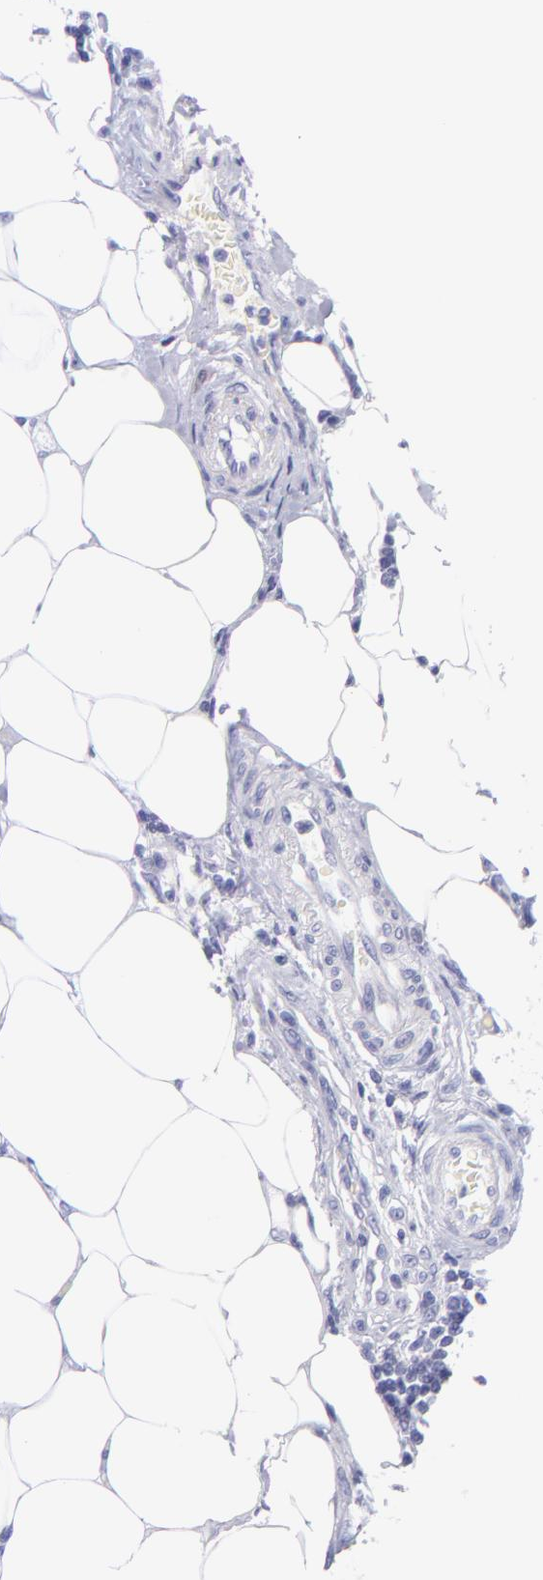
{"staining": {"intensity": "negative", "quantity": "none", "location": "none"}, "tissue": "colorectal cancer", "cell_type": "Tumor cells", "image_type": "cancer", "snomed": [{"axis": "morphology", "description": "Adenocarcinoma, NOS"}, {"axis": "topography", "description": "Colon"}], "caption": "Image shows no significant protein expression in tumor cells of colorectal cancer.", "gene": "CNP", "patient": {"sex": "female", "age": 86}}